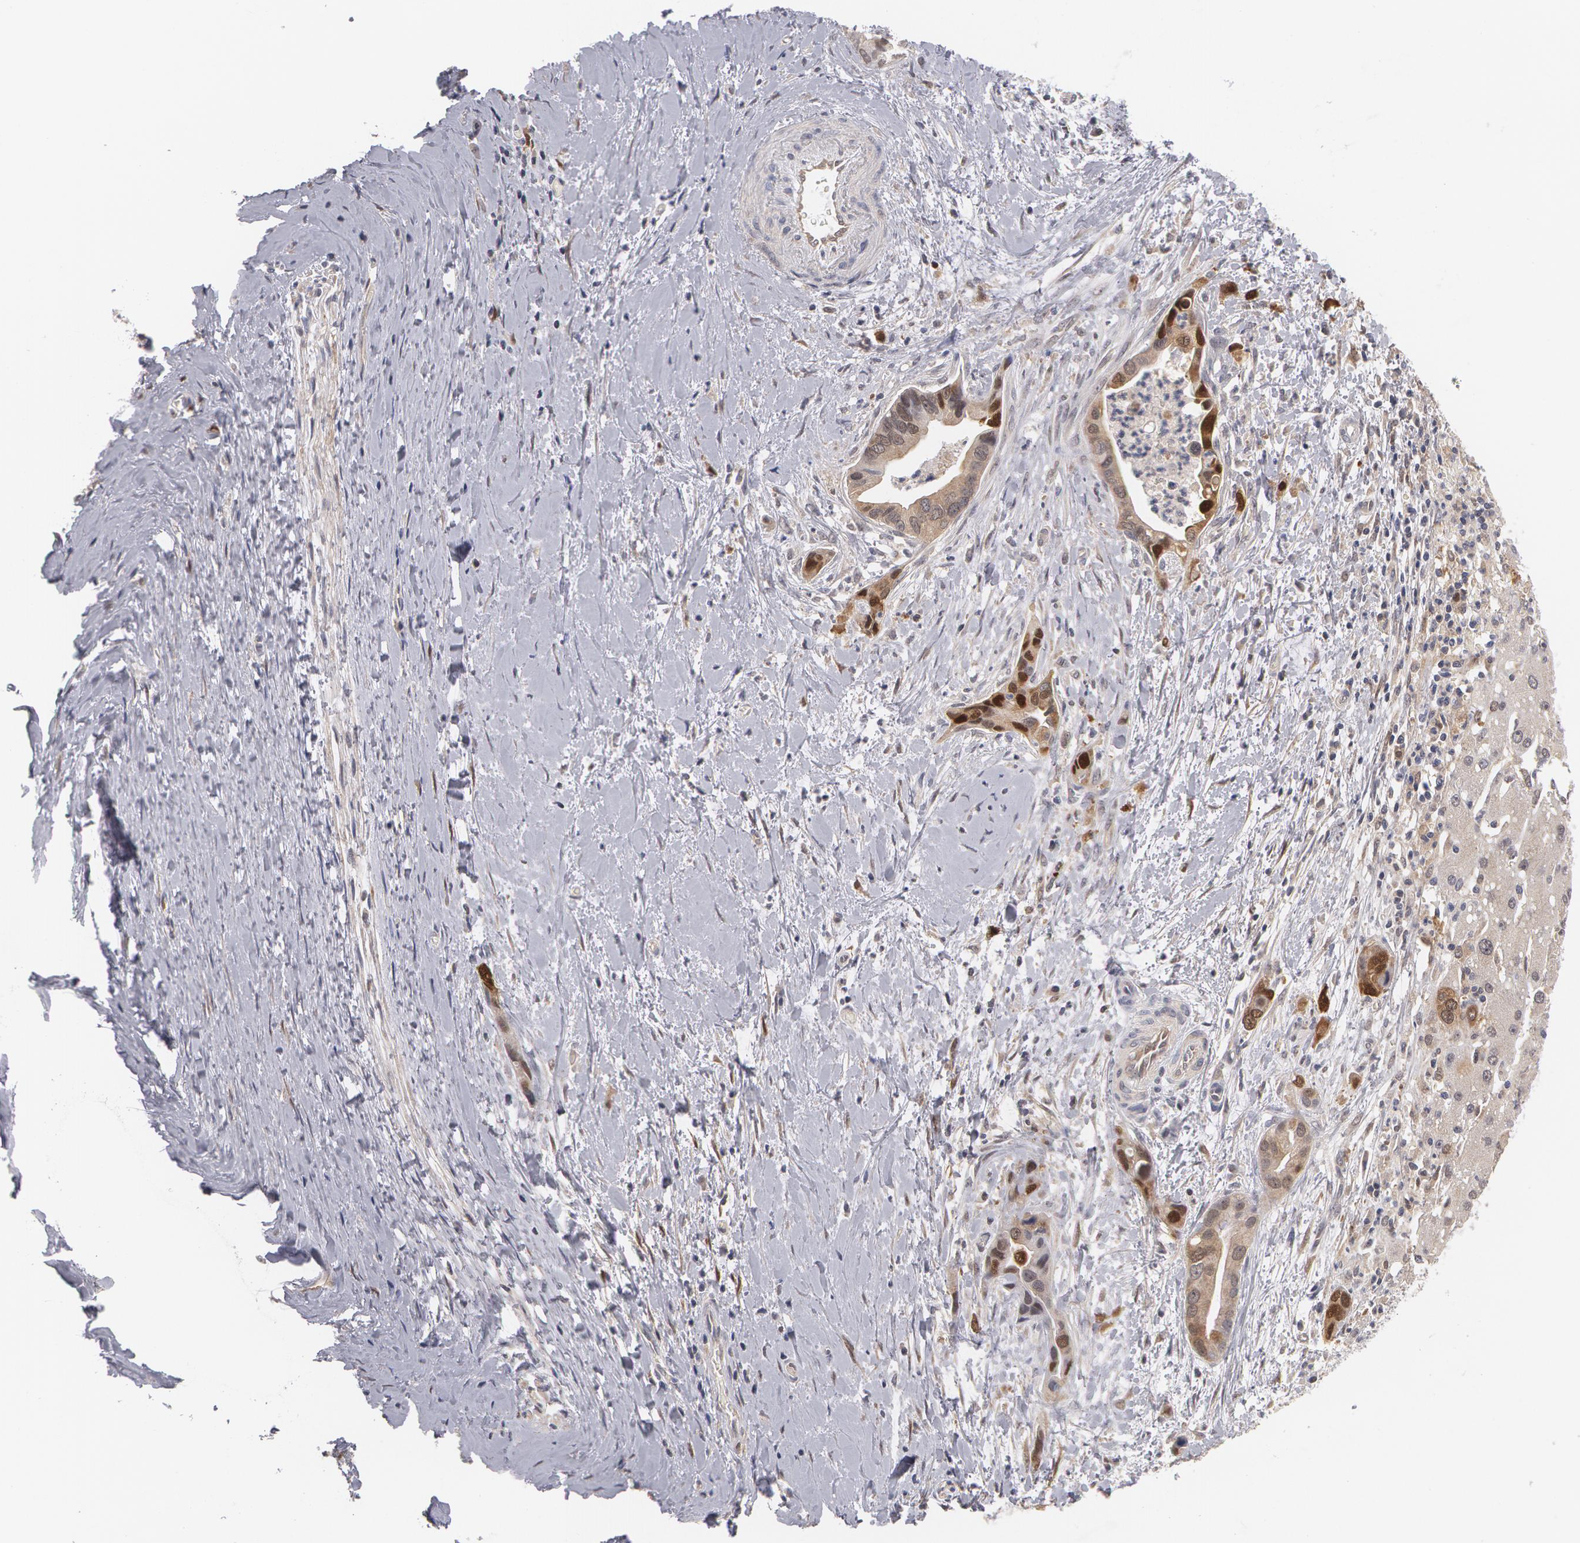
{"staining": {"intensity": "moderate", "quantity": "25%-75%", "location": "nuclear"}, "tissue": "liver cancer", "cell_type": "Tumor cells", "image_type": "cancer", "snomed": [{"axis": "morphology", "description": "Cholangiocarcinoma"}, {"axis": "topography", "description": "Liver"}], "caption": "An IHC micrograph of neoplastic tissue is shown. Protein staining in brown labels moderate nuclear positivity in liver cancer (cholangiocarcinoma) within tumor cells. (IHC, brightfield microscopy, high magnification).", "gene": "TXNRD1", "patient": {"sex": "female", "age": 65}}